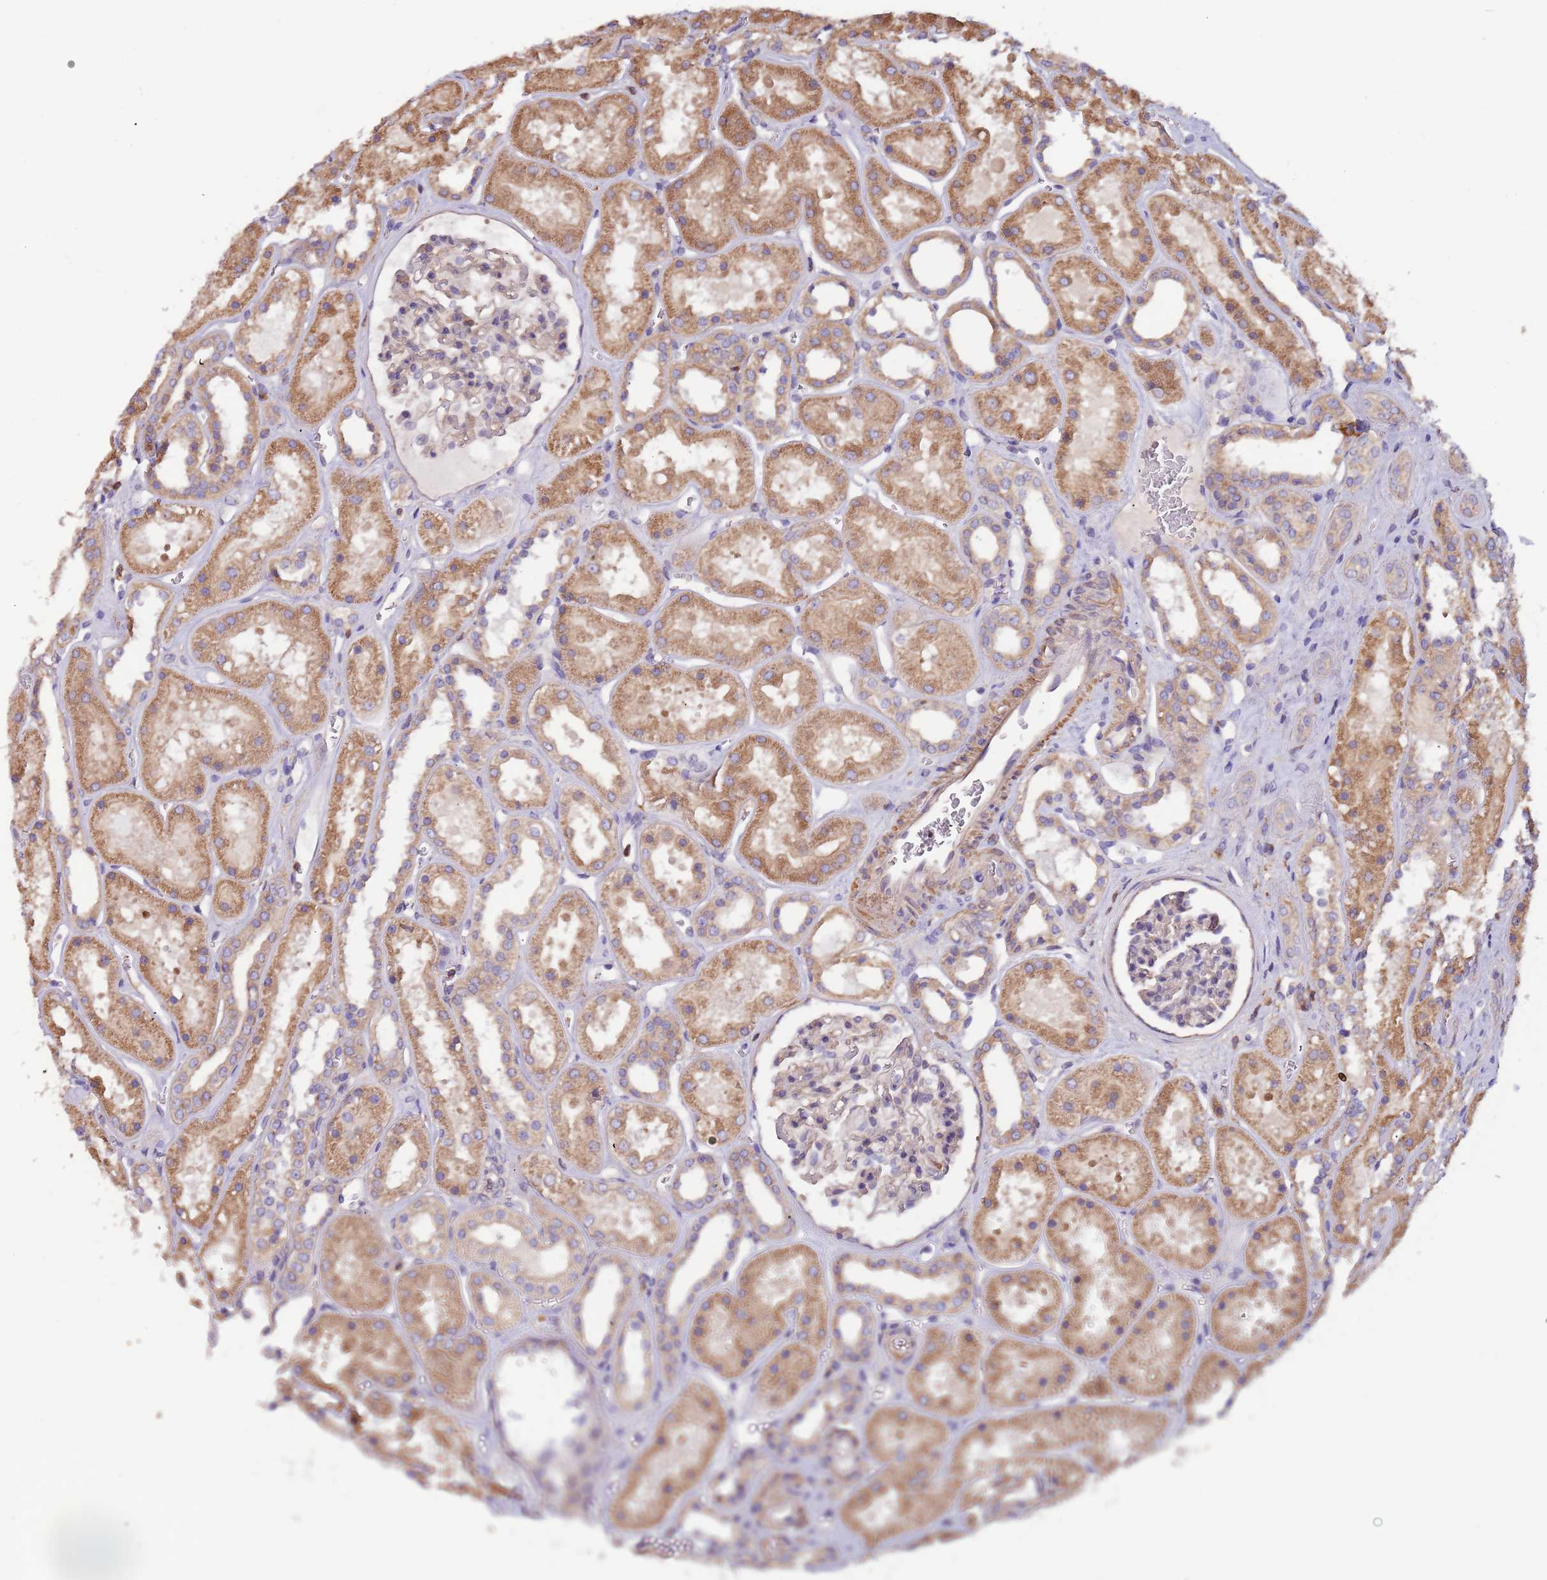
{"staining": {"intensity": "negative", "quantity": "none", "location": "none"}, "tissue": "kidney", "cell_type": "Cells in glomeruli", "image_type": "normal", "snomed": [{"axis": "morphology", "description": "Normal tissue, NOS"}, {"axis": "topography", "description": "Kidney"}], "caption": "Immunohistochemistry photomicrograph of benign kidney: human kidney stained with DAB (3,3'-diaminobenzidine) exhibits no significant protein positivity in cells in glomeruli. (DAB immunohistochemistry (IHC) visualized using brightfield microscopy, high magnification).", "gene": "SYT4", "patient": {"sex": "female", "age": 41}}